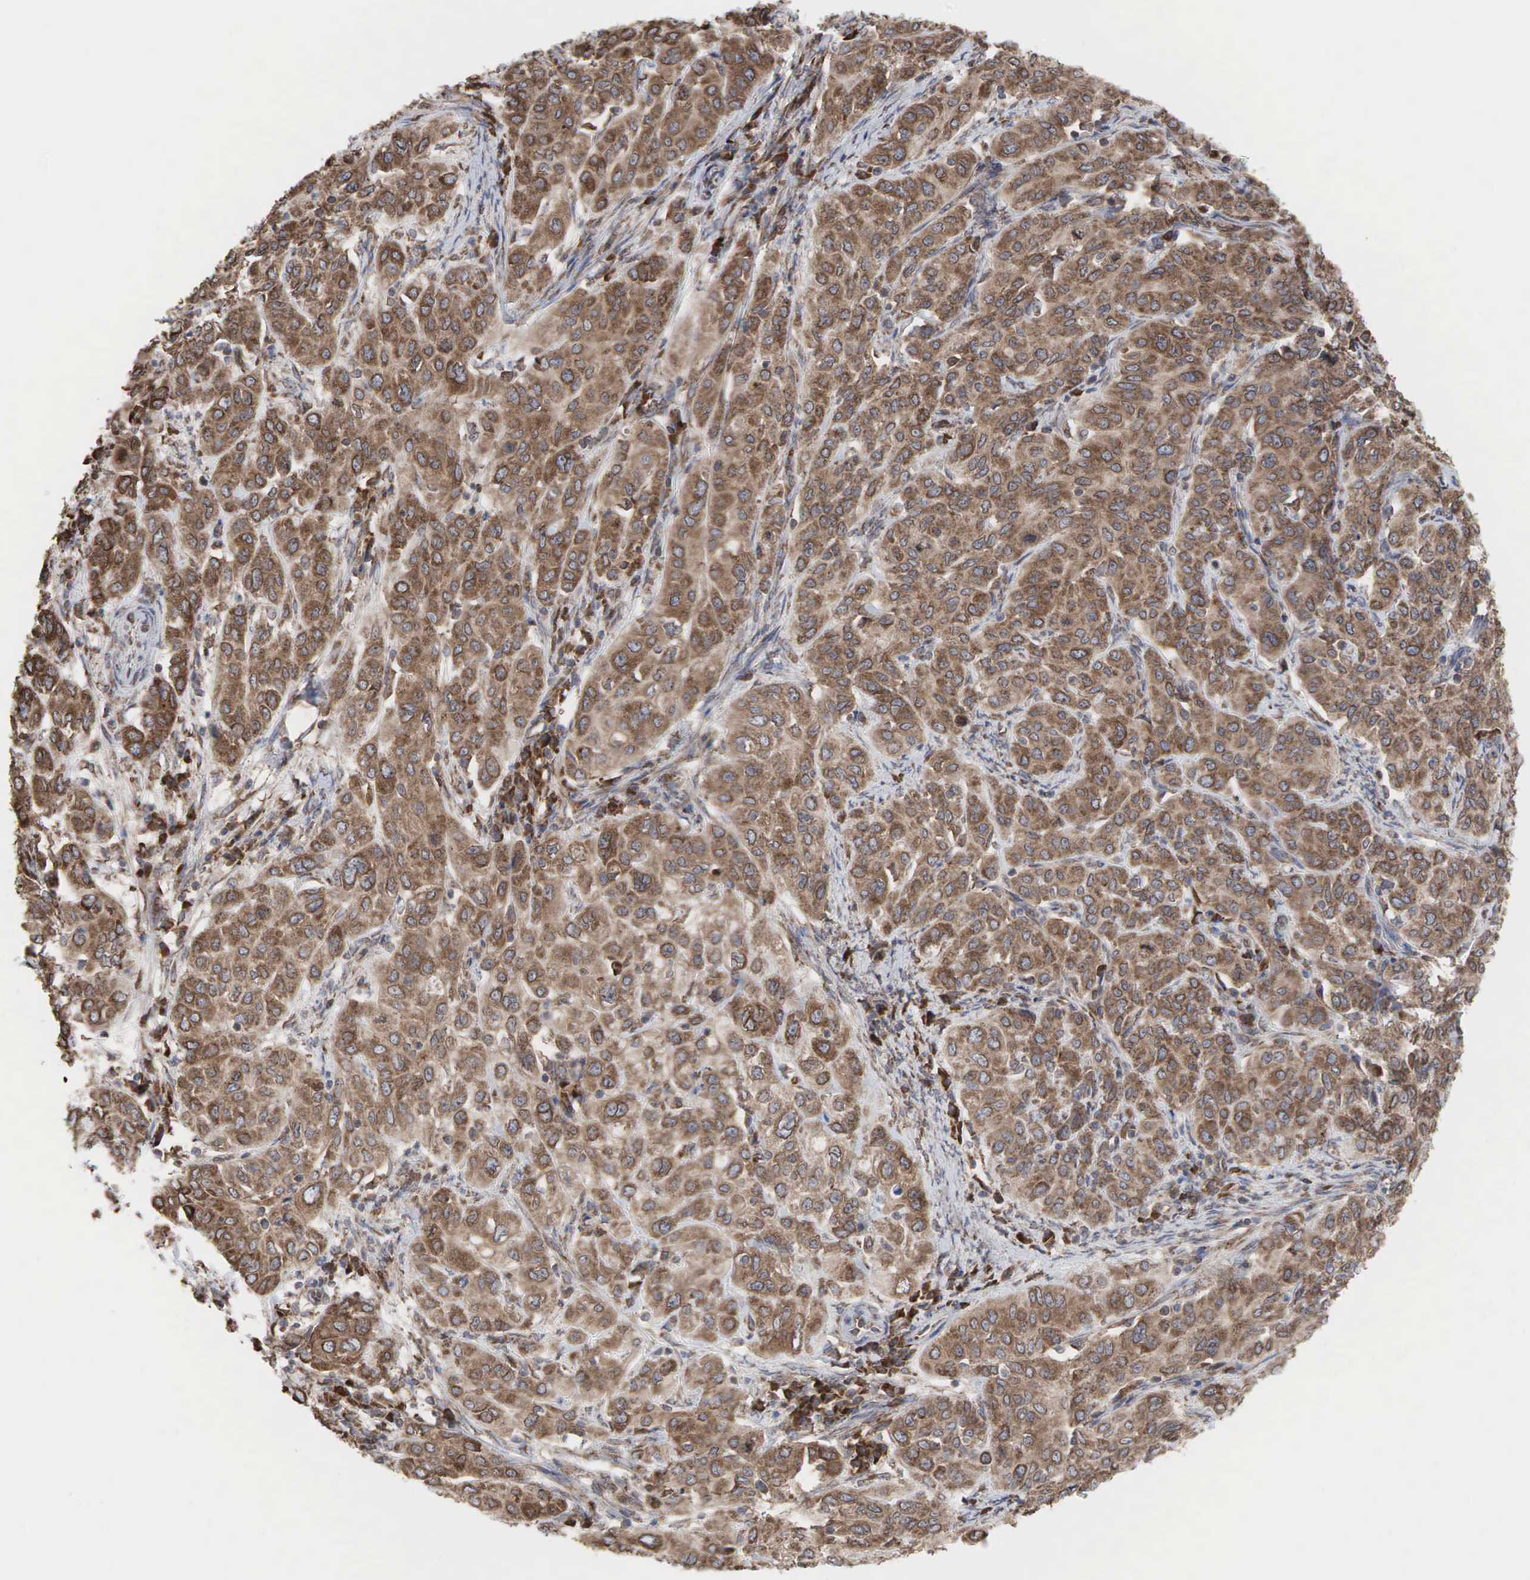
{"staining": {"intensity": "moderate", "quantity": ">75%", "location": "cytoplasmic/membranous"}, "tissue": "cervical cancer", "cell_type": "Tumor cells", "image_type": "cancer", "snomed": [{"axis": "morphology", "description": "Squamous cell carcinoma, NOS"}, {"axis": "topography", "description": "Cervix"}], "caption": "IHC photomicrograph of neoplastic tissue: human cervical squamous cell carcinoma stained using immunohistochemistry demonstrates medium levels of moderate protein expression localized specifically in the cytoplasmic/membranous of tumor cells, appearing as a cytoplasmic/membranous brown color.", "gene": "PABPC5", "patient": {"sex": "female", "age": 38}}